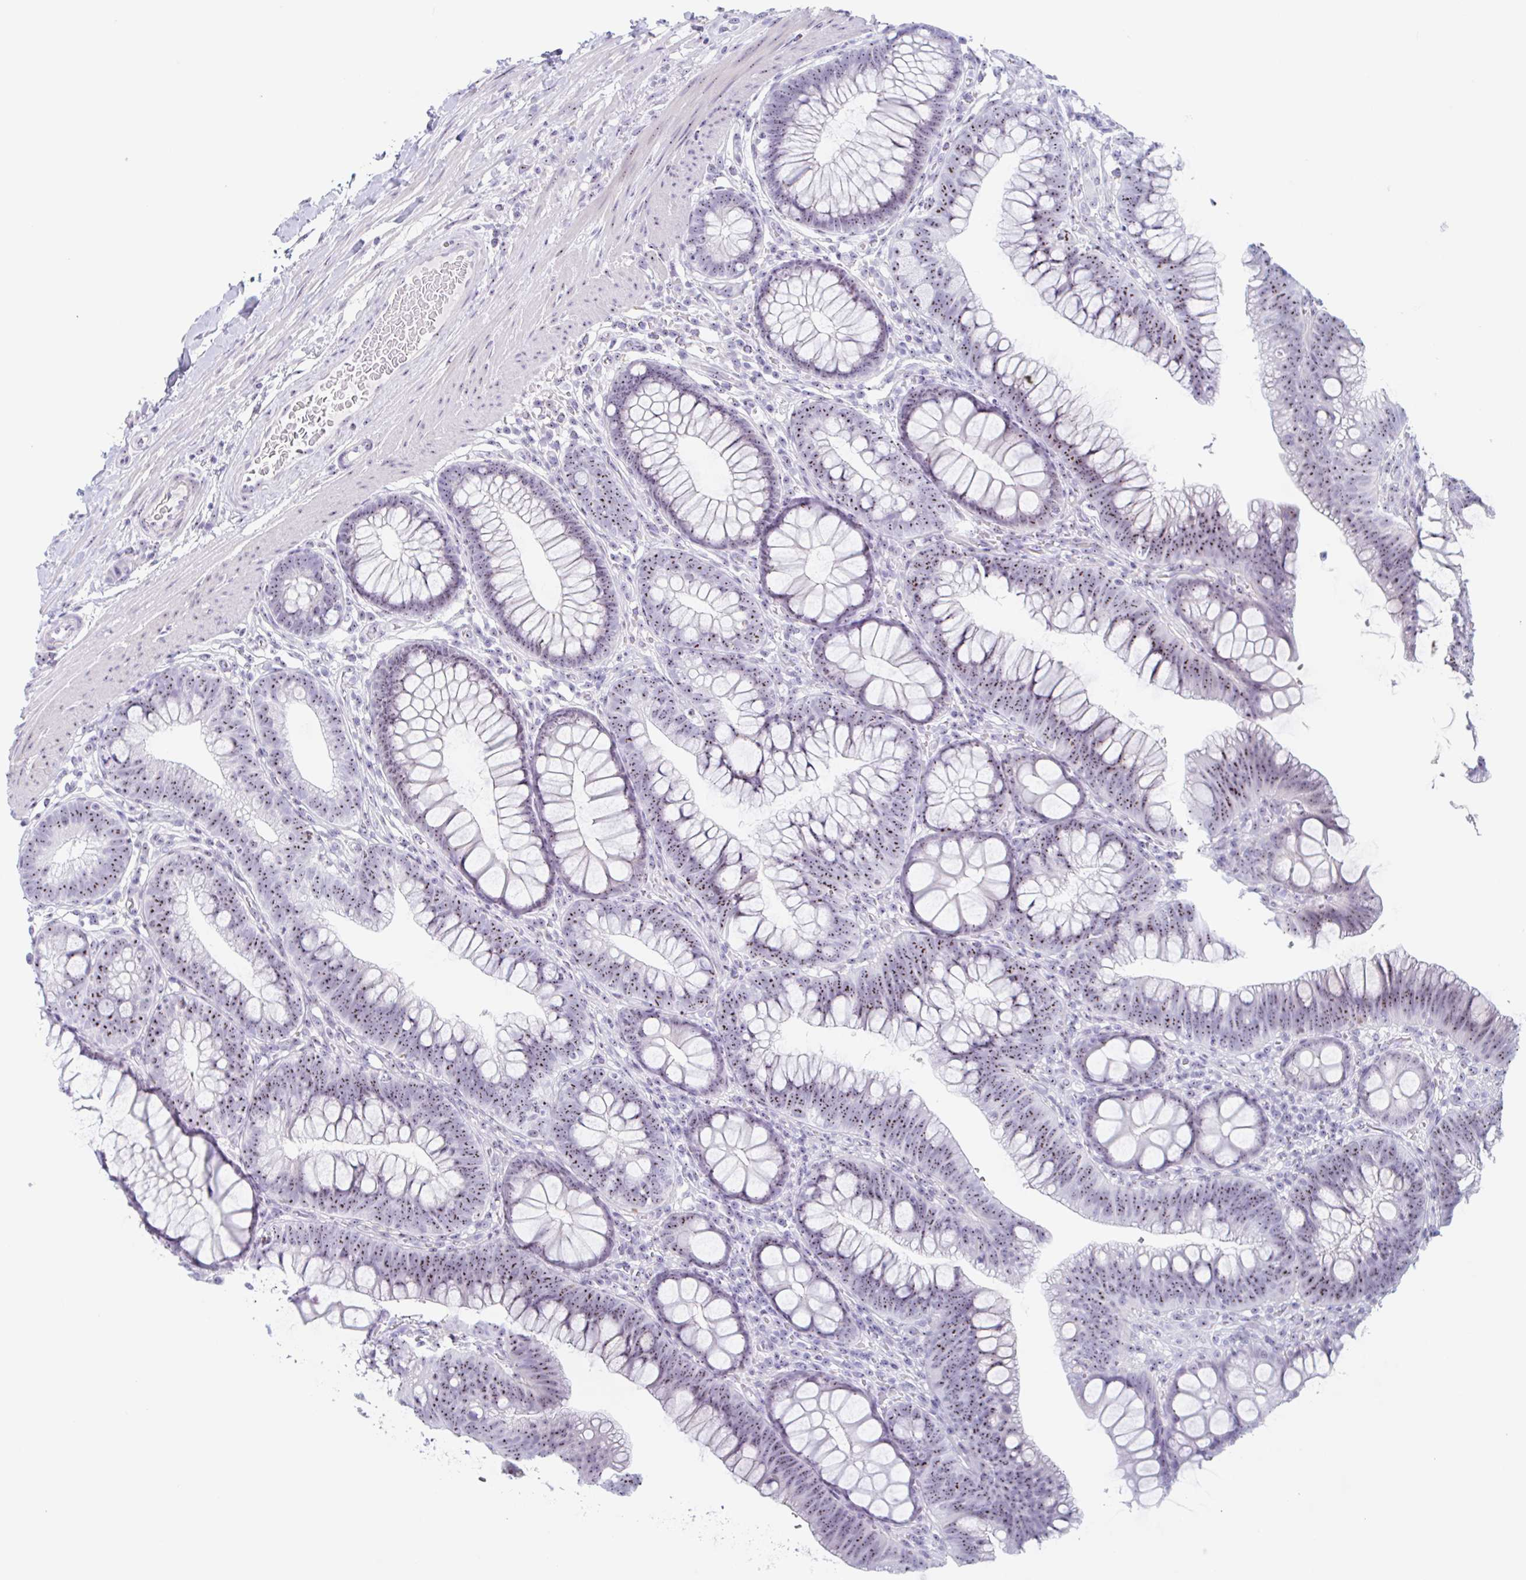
{"staining": {"intensity": "negative", "quantity": "none", "location": "none"}, "tissue": "colon", "cell_type": "Endothelial cells", "image_type": "normal", "snomed": [{"axis": "morphology", "description": "Normal tissue, NOS"}, {"axis": "morphology", "description": "Adenoma, NOS"}, {"axis": "topography", "description": "Soft tissue"}, {"axis": "topography", "description": "Colon"}], "caption": "Immunohistochemistry (IHC) photomicrograph of normal human colon stained for a protein (brown), which reveals no expression in endothelial cells.", "gene": "LENG9", "patient": {"sex": "male", "age": 47}}